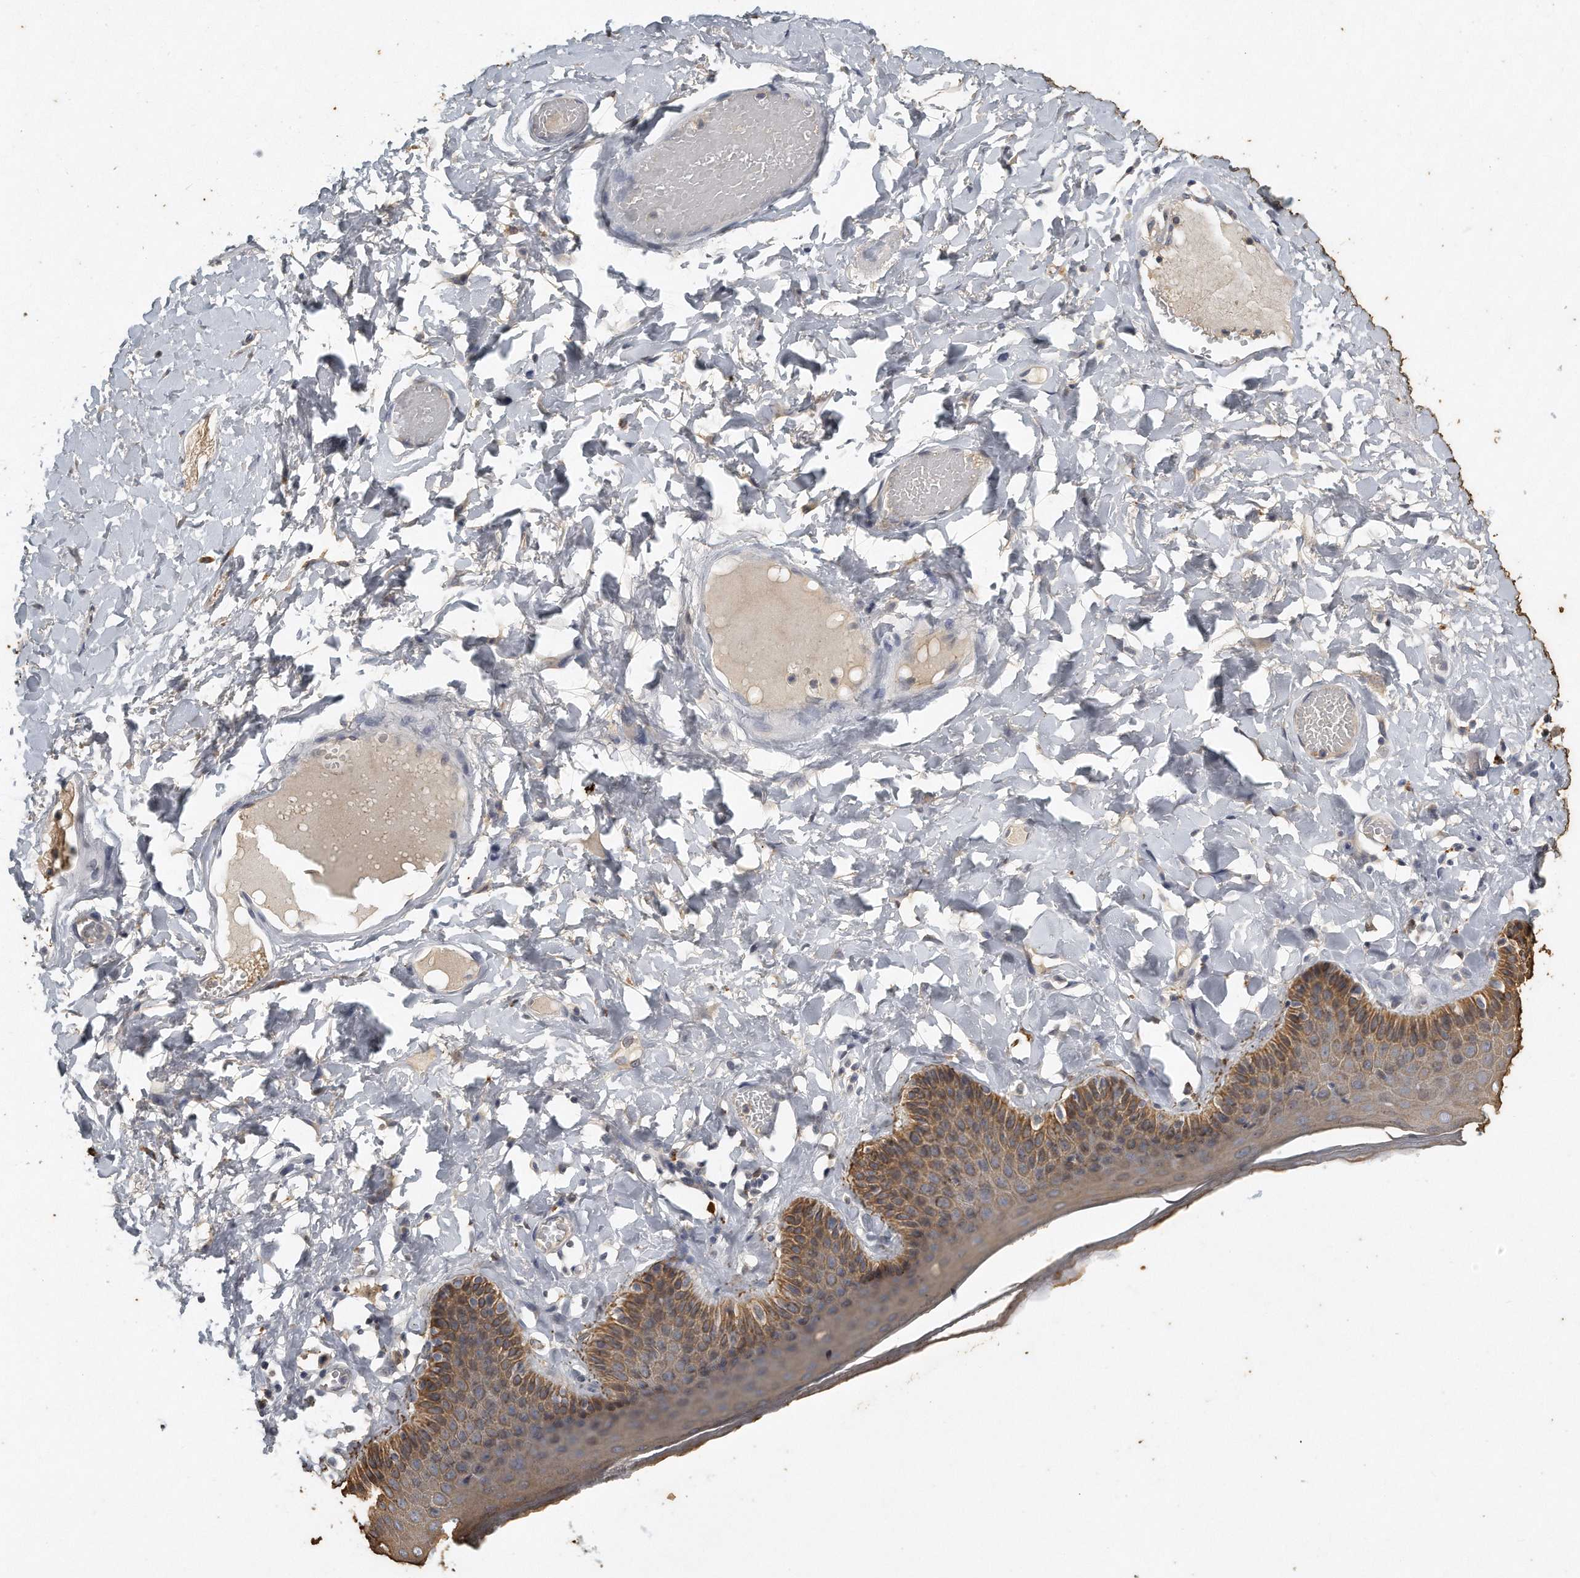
{"staining": {"intensity": "moderate", "quantity": ">75%", "location": "cytoplasmic/membranous"}, "tissue": "skin", "cell_type": "Epidermal cells", "image_type": "normal", "snomed": [{"axis": "morphology", "description": "Normal tissue, NOS"}, {"axis": "topography", "description": "Anal"}], "caption": "Moderate cytoplasmic/membranous positivity for a protein is seen in about >75% of epidermal cells of normal skin using IHC.", "gene": "CAMK1", "patient": {"sex": "male", "age": 69}}